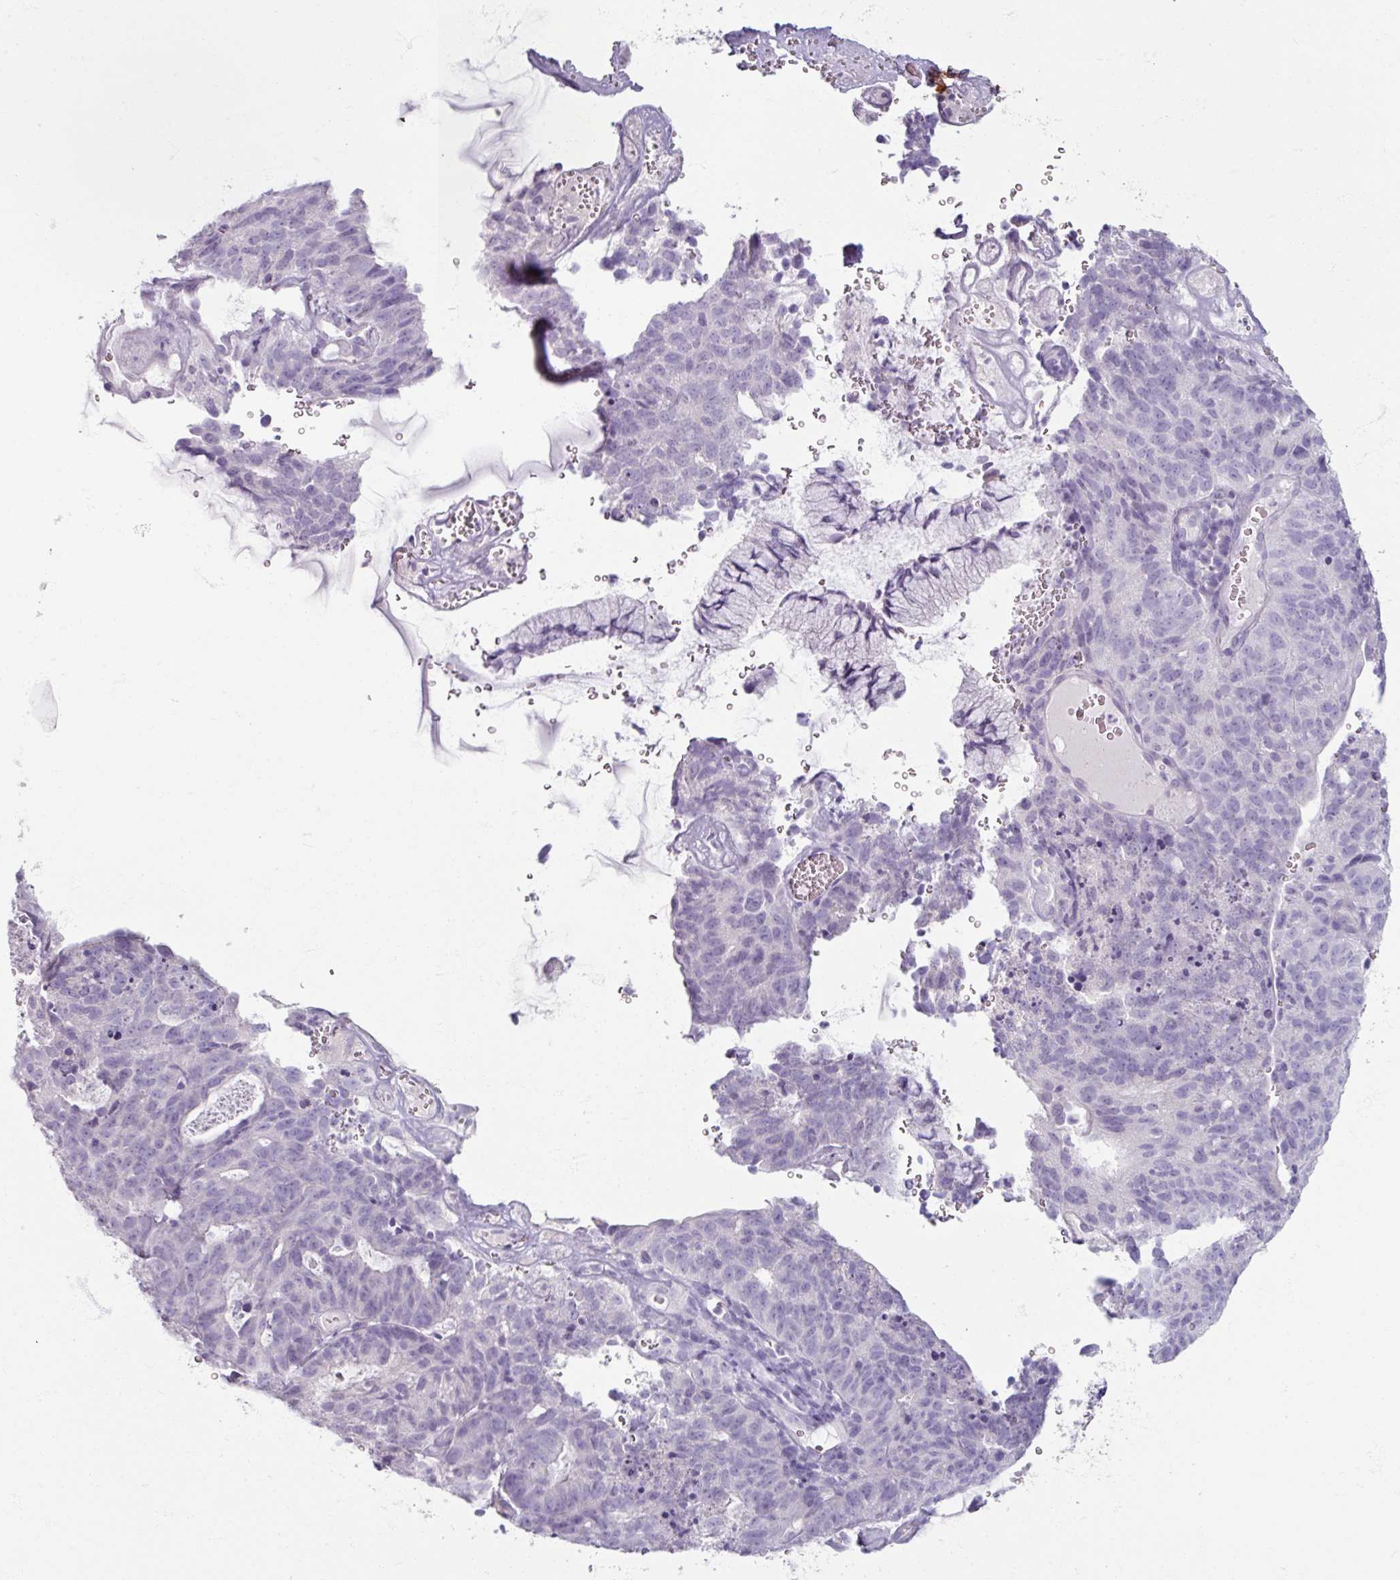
{"staining": {"intensity": "negative", "quantity": "none", "location": "none"}, "tissue": "cervical cancer", "cell_type": "Tumor cells", "image_type": "cancer", "snomed": [{"axis": "morphology", "description": "Adenocarcinoma, NOS"}, {"axis": "topography", "description": "Cervix"}], "caption": "The image demonstrates no significant positivity in tumor cells of cervical adenocarcinoma.", "gene": "TG", "patient": {"sex": "female", "age": 38}}